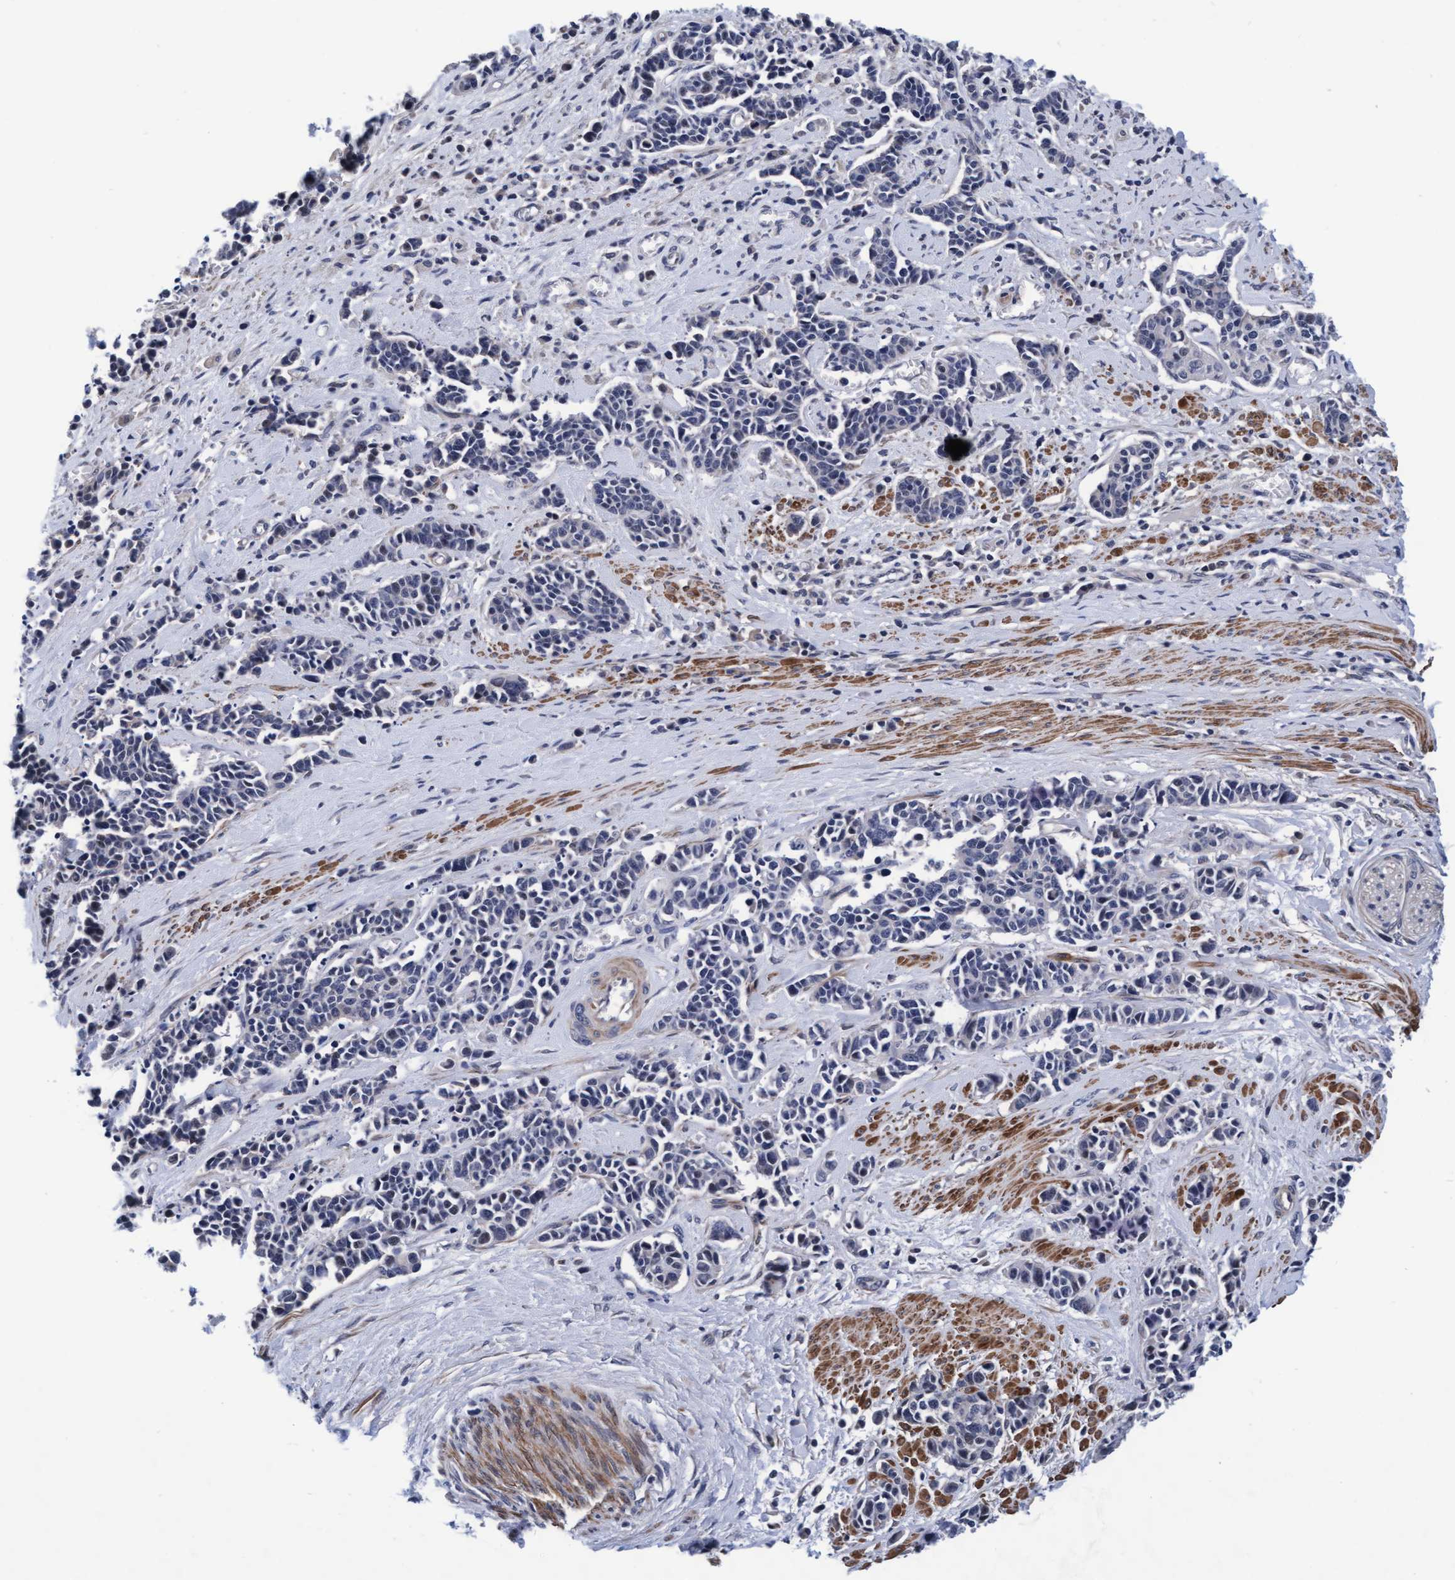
{"staining": {"intensity": "negative", "quantity": "none", "location": "none"}, "tissue": "cervical cancer", "cell_type": "Tumor cells", "image_type": "cancer", "snomed": [{"axis": "morphology", "description": "Squamous cell carcinoma, NOS"}, {"axis": "topography", "description": "Cervix"}], "caption": "Micrograph shows no significant protein positivity in tumor cells of cervical squamous cell carcinoma.", "gene": "EFCAB13", "patient": {"sex": "female", "age": 35}}